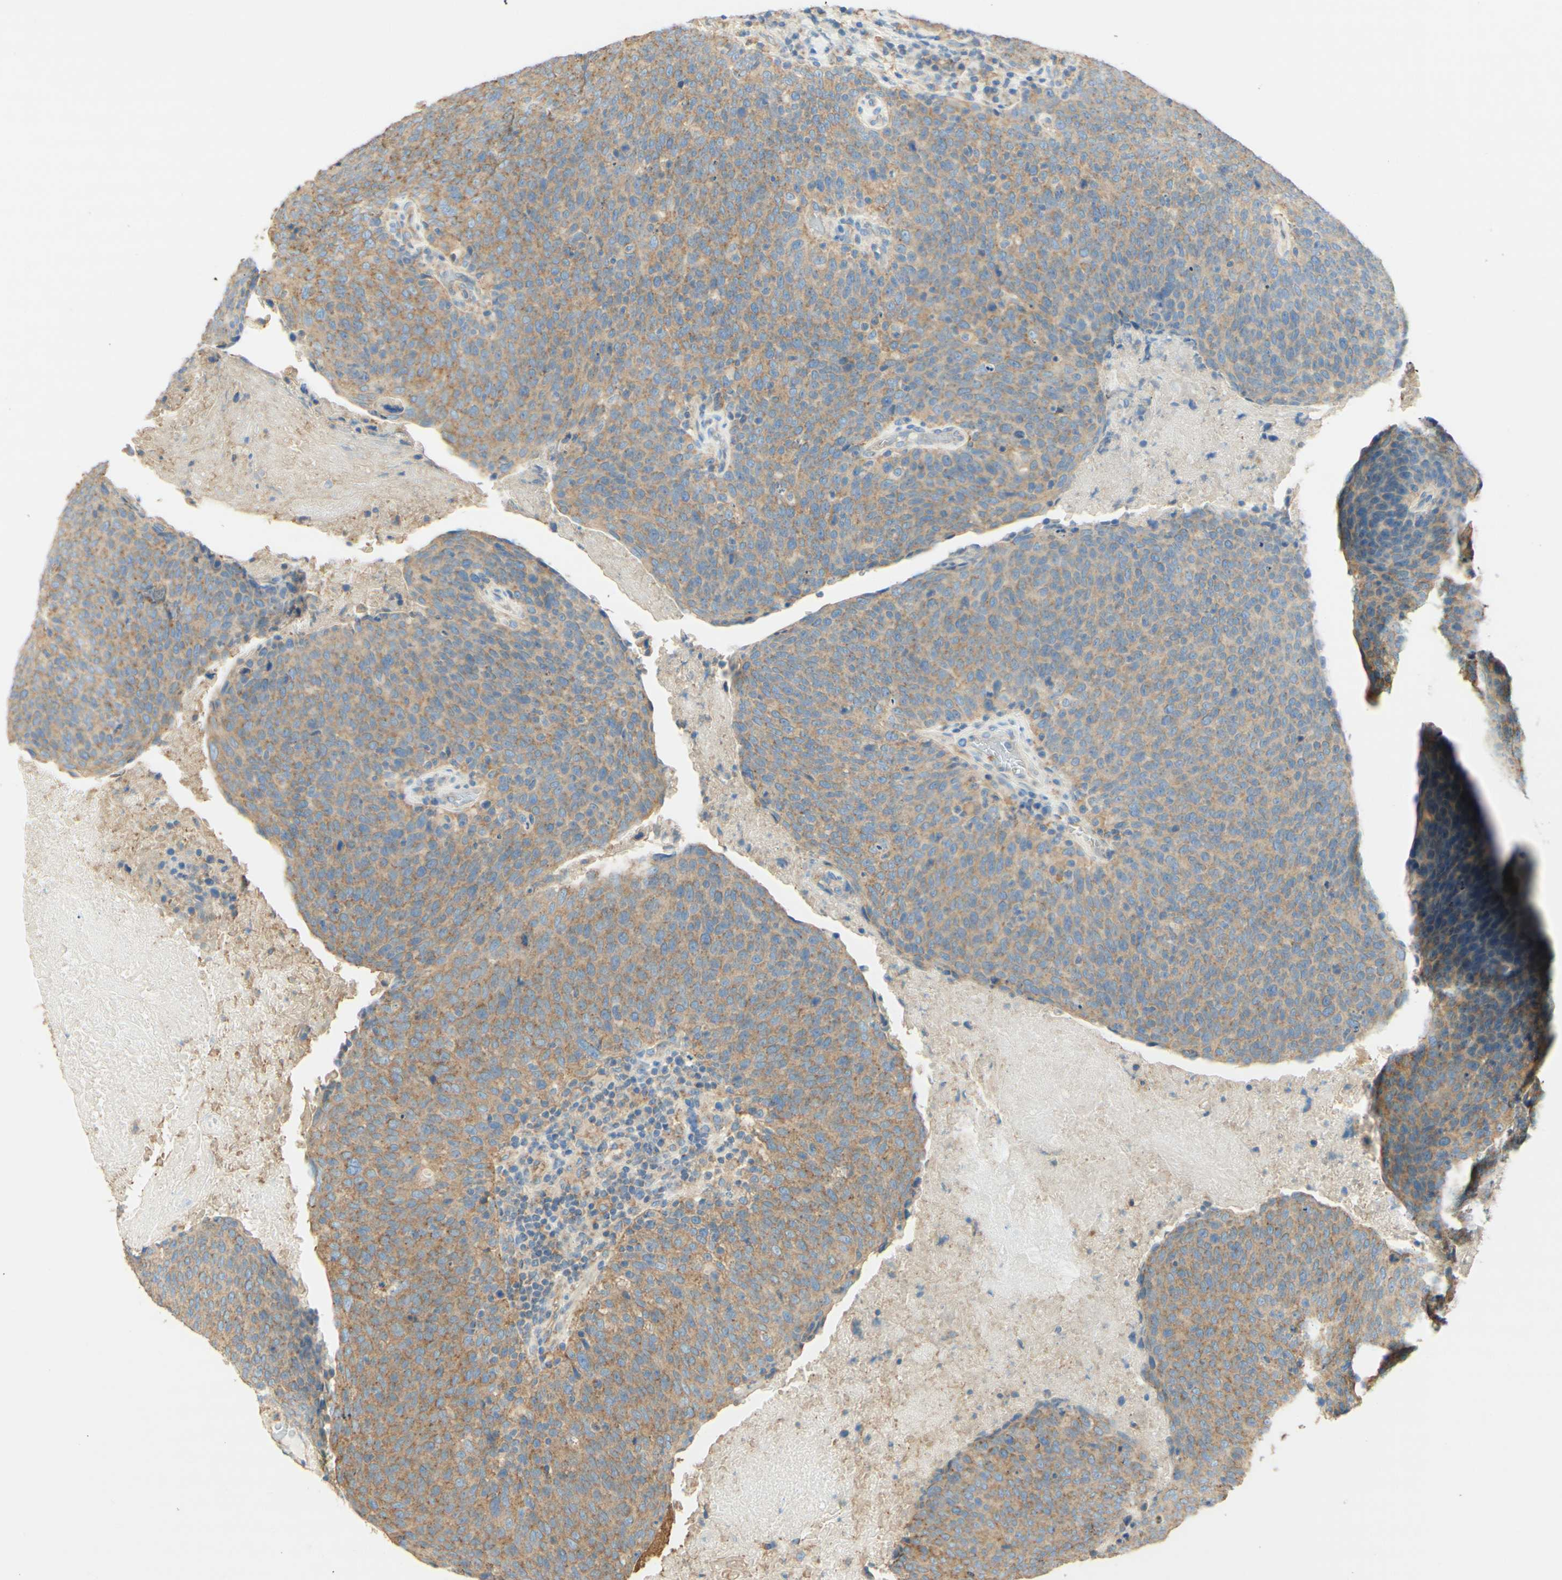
{"staining": {"intensity": "weak", "quantity": ">75%", "location": "cytoplasmic/membranous"}, "tissue": "head and neck cancer", "cell_type": "Tumor cells", "image_type": "cancer", "snomed": [{"axis": "morphology", "description": "Squamous cell carcinoma, NOS"}, {"axis": "morphology", "description": "Squamous cell carcinoma, metastatic, NOS"}, {"axis": "topography", "description": "Lymph node"}, {"axis": "topography", "description": "Head-Neck"}], "caption": "Protein expression analysis of head and neck cancer (squamous cell carcinoma) reveals weak cytoplasmic/membranous expression in approximately >75% of tumor cells.", "gene": "CLTC", "patient": {"sex": "male", "age": 62}}